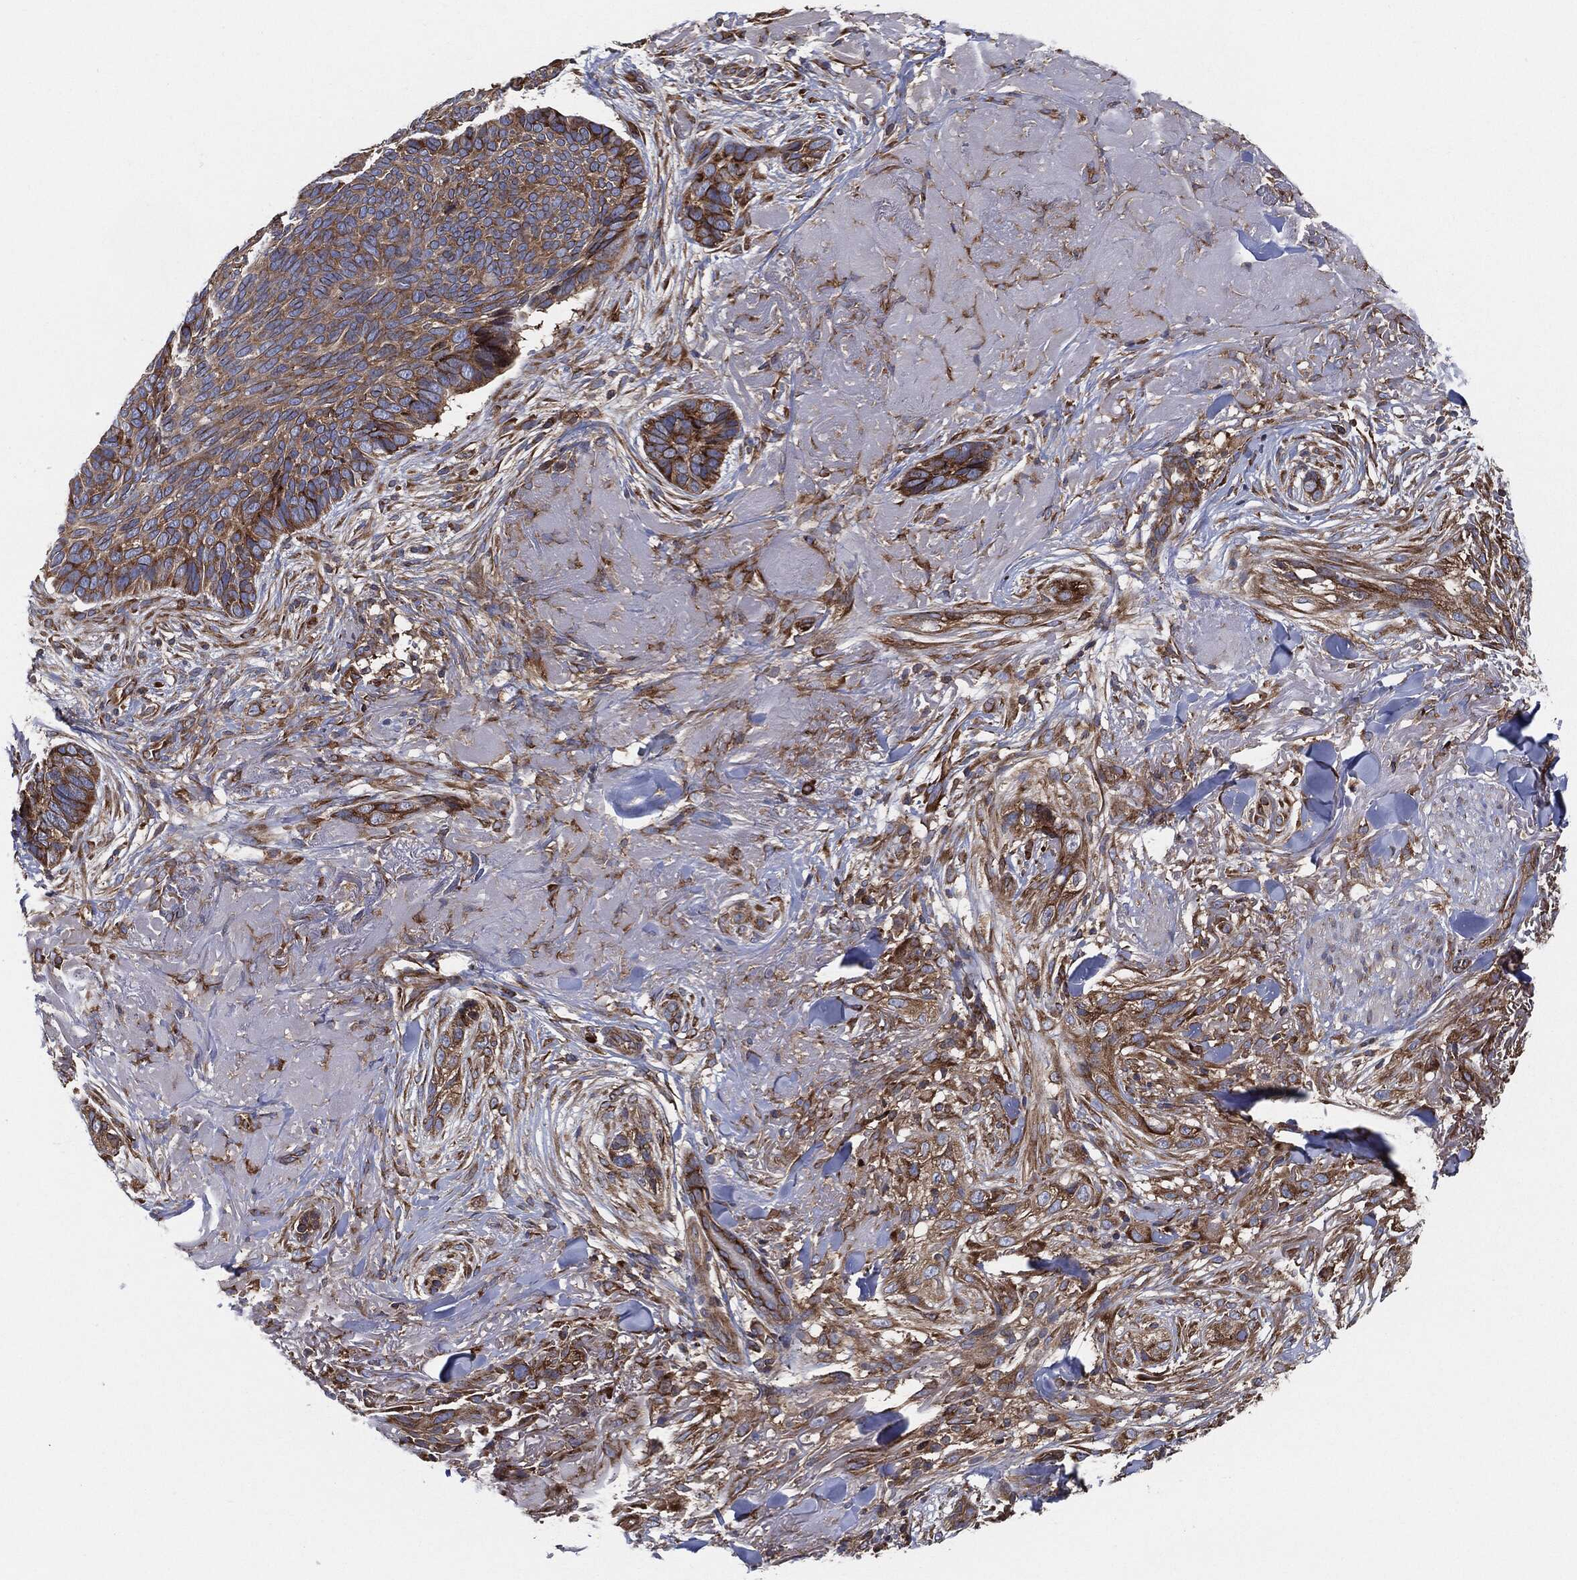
{"staining": {"intensity": "moderate", "quantity": ">75%", "location": "cytoplasmic/membranous"}, "tissue": "skin cancer", "cell_type": "Tumor cells", "image_type": "cancer", "snomed": [{"axis": "morphology", "description": "Basal cell carcinoma"}, {"axis": "topography", "description": "Skin"}], "caption": "Tumor cells reveal medium levels of moderate cytoplasmic/membranous staining in about >75% of cells in skin cancer (basal cell carcinoma).", "gene": "EIF2S2", "patient": {"sex": "male", "age": 91}}